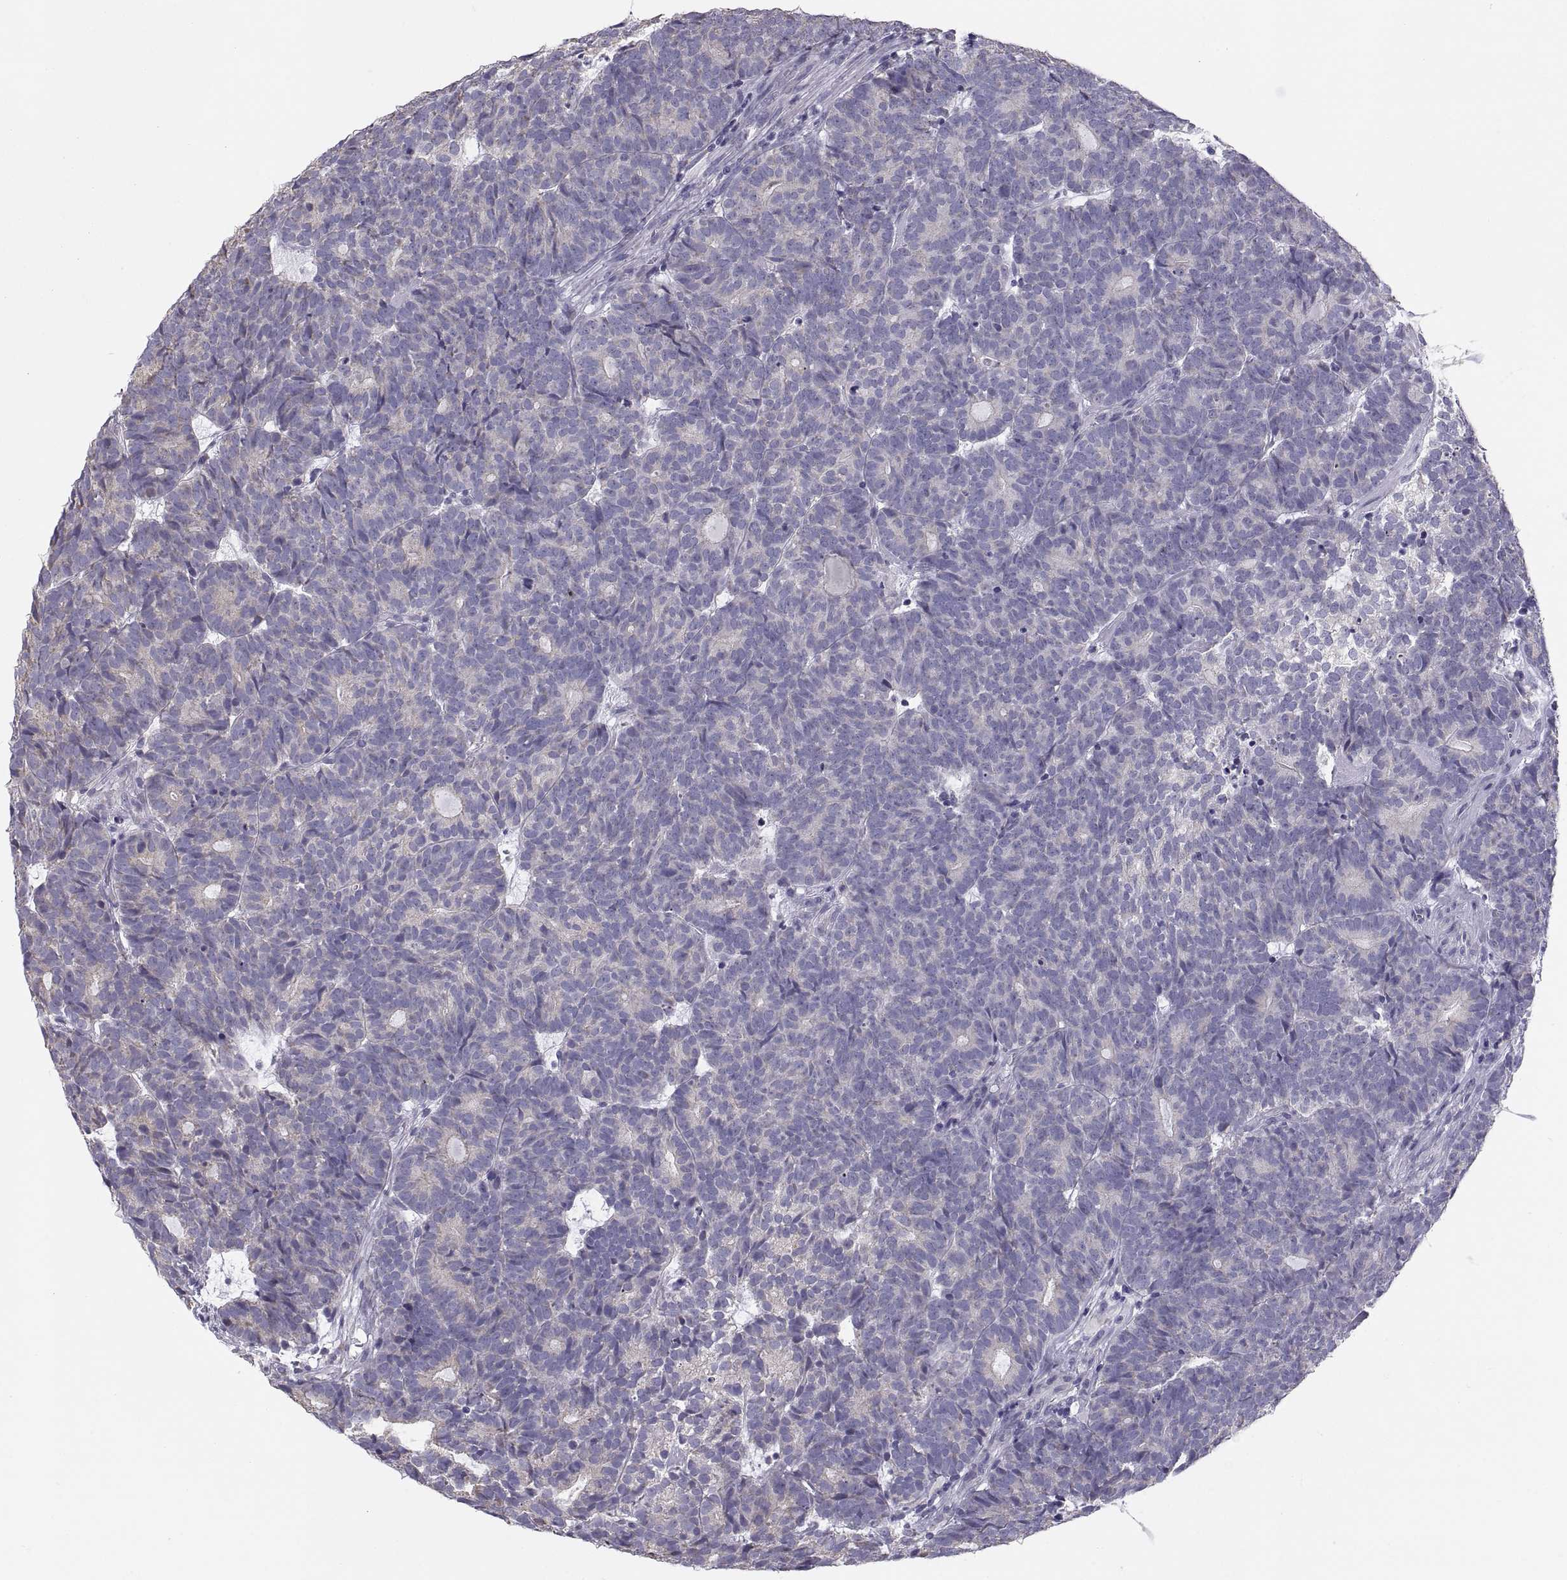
{"staining": {"intensity": "negative", "quantity": "none", "location": "none"}, "tissue": "head and neck cancer", "cell_type": "Tumor cells", "image_type": "cancer", "snomed": [{"axis": "morphology", "description": "Adenocarcinoma, NOS"}, {"axis": "topography", "description": "Head-Neck"}], "caption": "Immunohistochemistry of head and neck cancer (adenocarcinoma) reveals no positivity in tumor cells.", "gene": "TNNC1", "patient": {"sex": "female", "age": 81}}